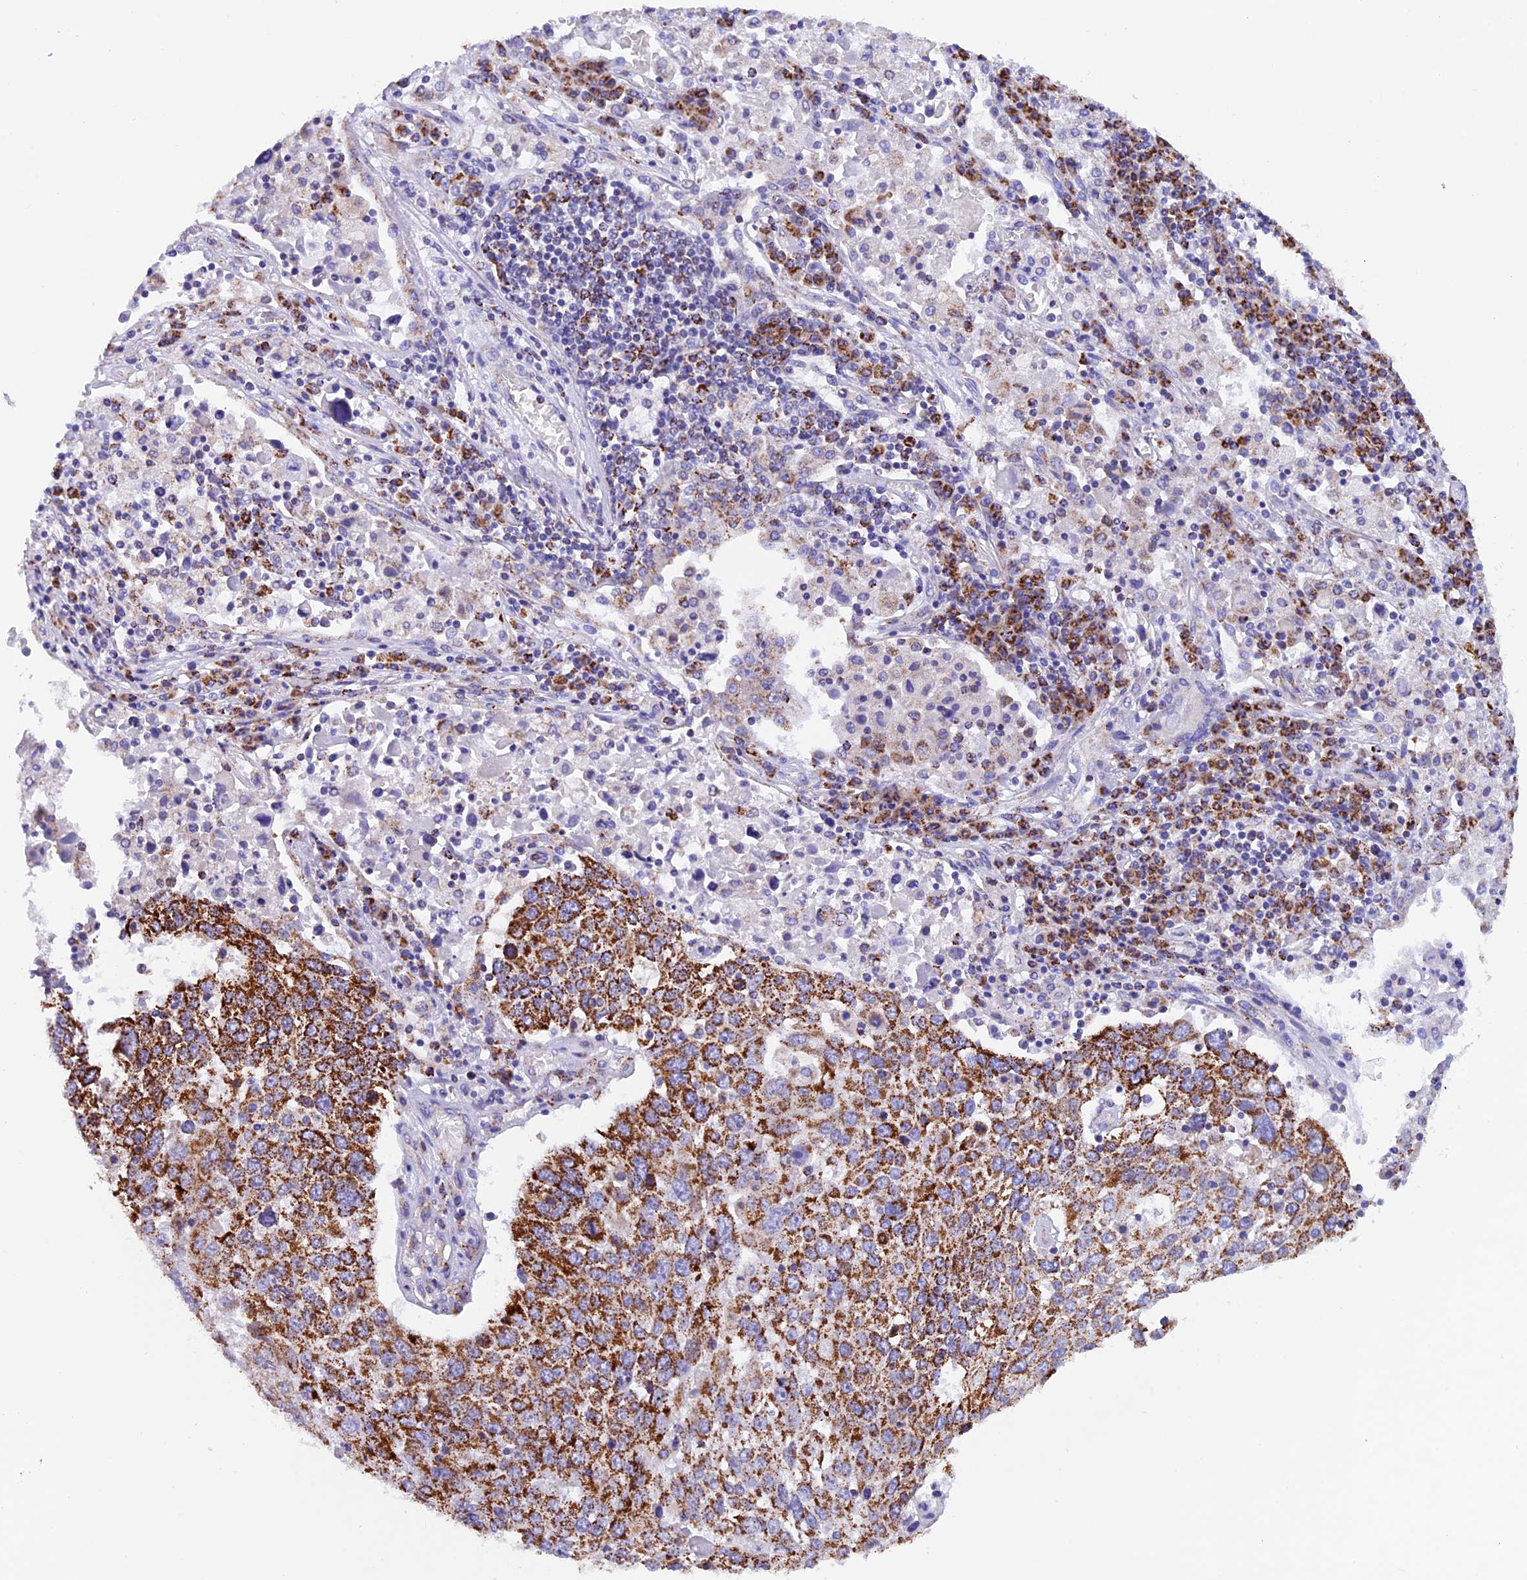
{"staining": {"intensity": "strong", "quantity": ">75%", "location": "cytoplasmic/membranous"}, "tissue": "lung cancer", "cell_type": "Tumor cells", "image_type": "cancer", "snomed": [{"axis": "morphology", "description": "Squamous cell carcinoma, NOS"}, {"axis": "topography", "description": "Lung"}], "caption": "Immunohistochemical staining of lung cancer exhibits high levels of strong cytoplasmic/membranous protein expression in approximately >75% of tumor cells.", "gene": "SLC8B1", "patient": {"sex": "male", "age": 65}}